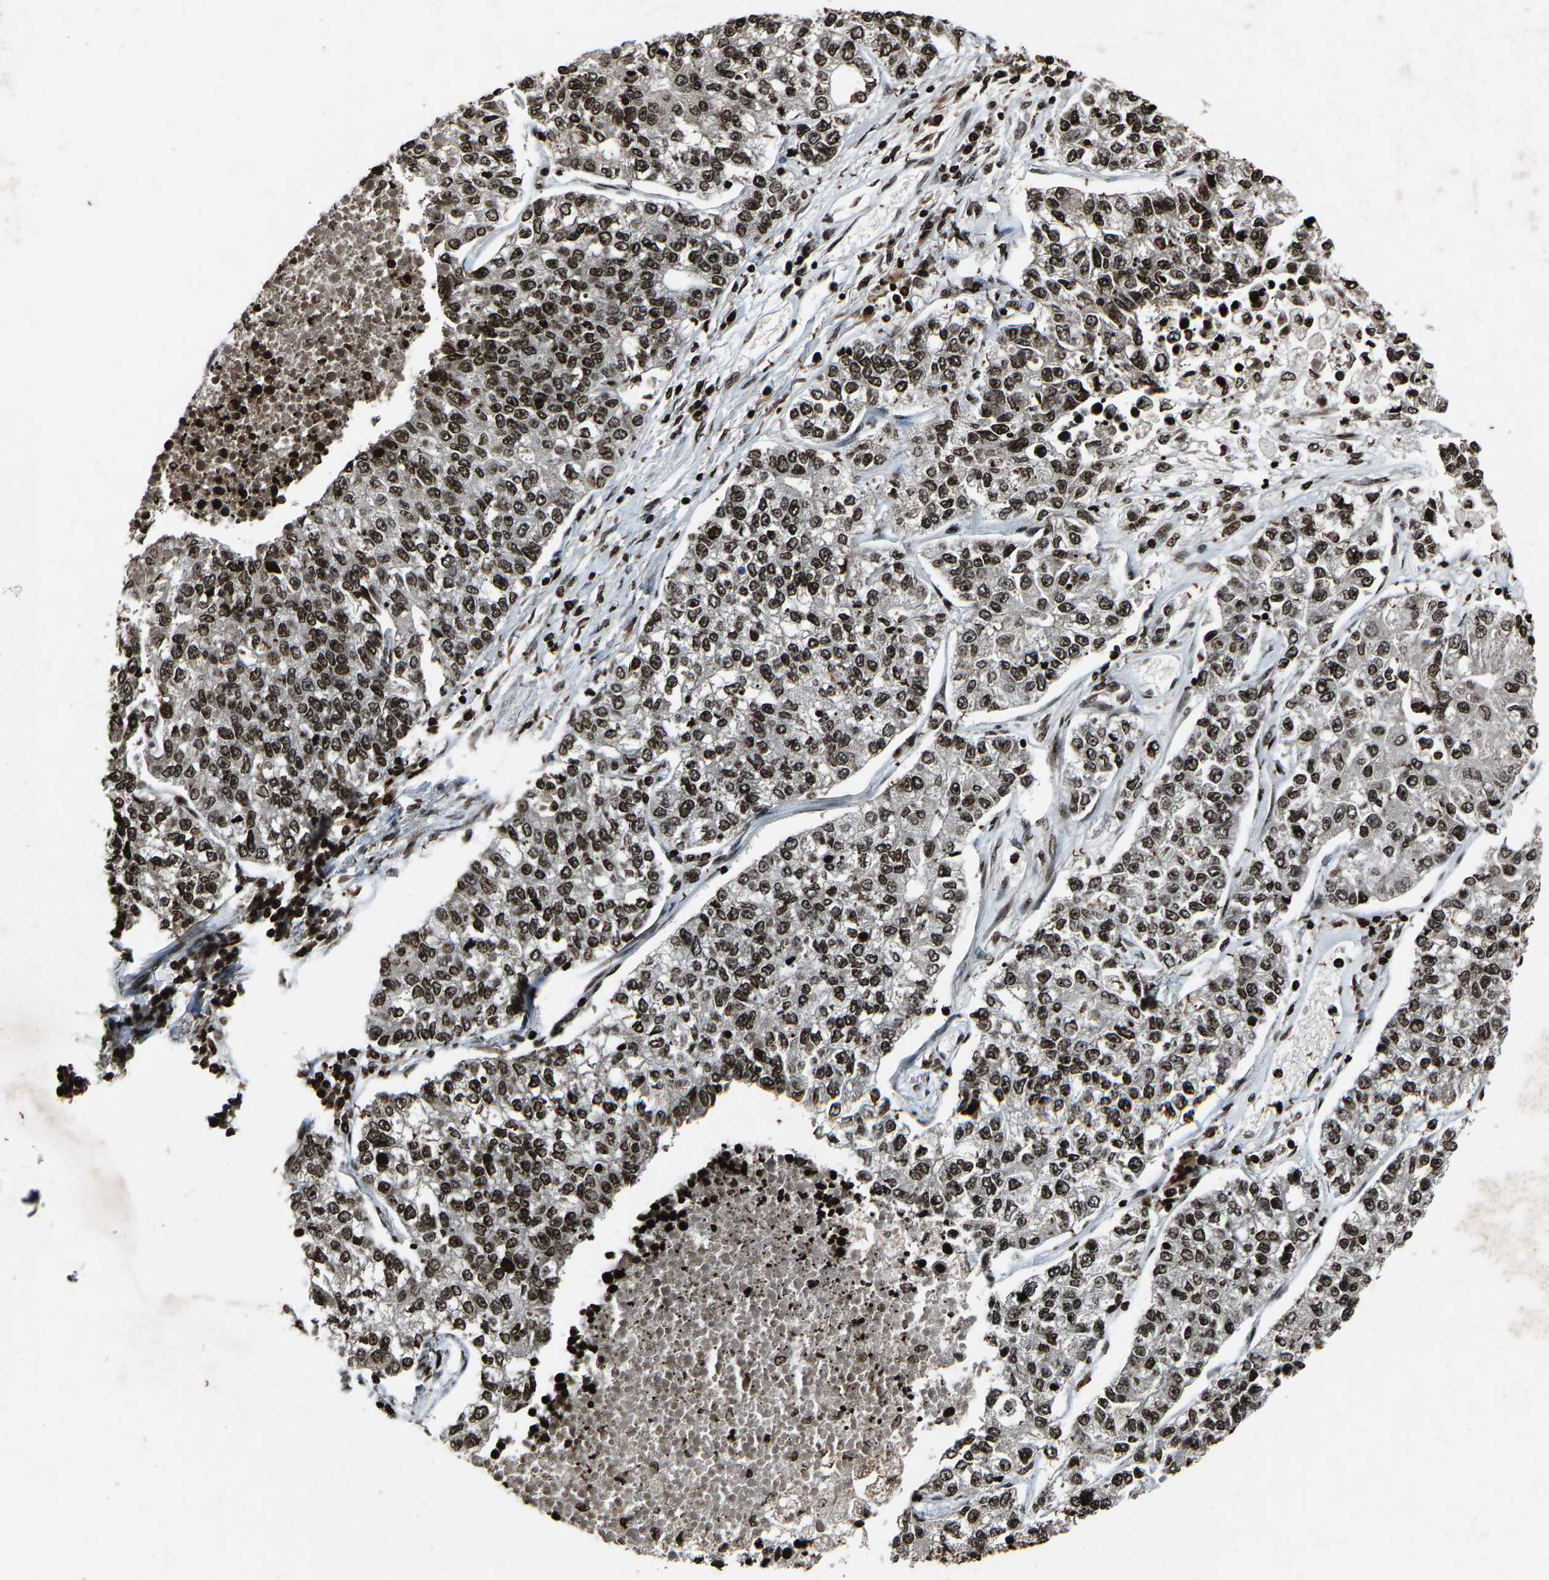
{"staining": {"intensity": "strong", "quantity": ">75%", "location": "nuclear"}, "tissue": "lung cancer", "cell_type": "Tumor cells", "image_type": "cancer", "snomed": [{"axis": "morphology", "description": "Adenocarcinoma, NOS"}, {"axis": "topography", "description": "Lung"}], "caption": "A micrograph of lung cancer stained for a protein shows strong nuclear brown staining in tumor cells.", "gene": "H4C1", "patient": {"sex": "male", "age": 49}}